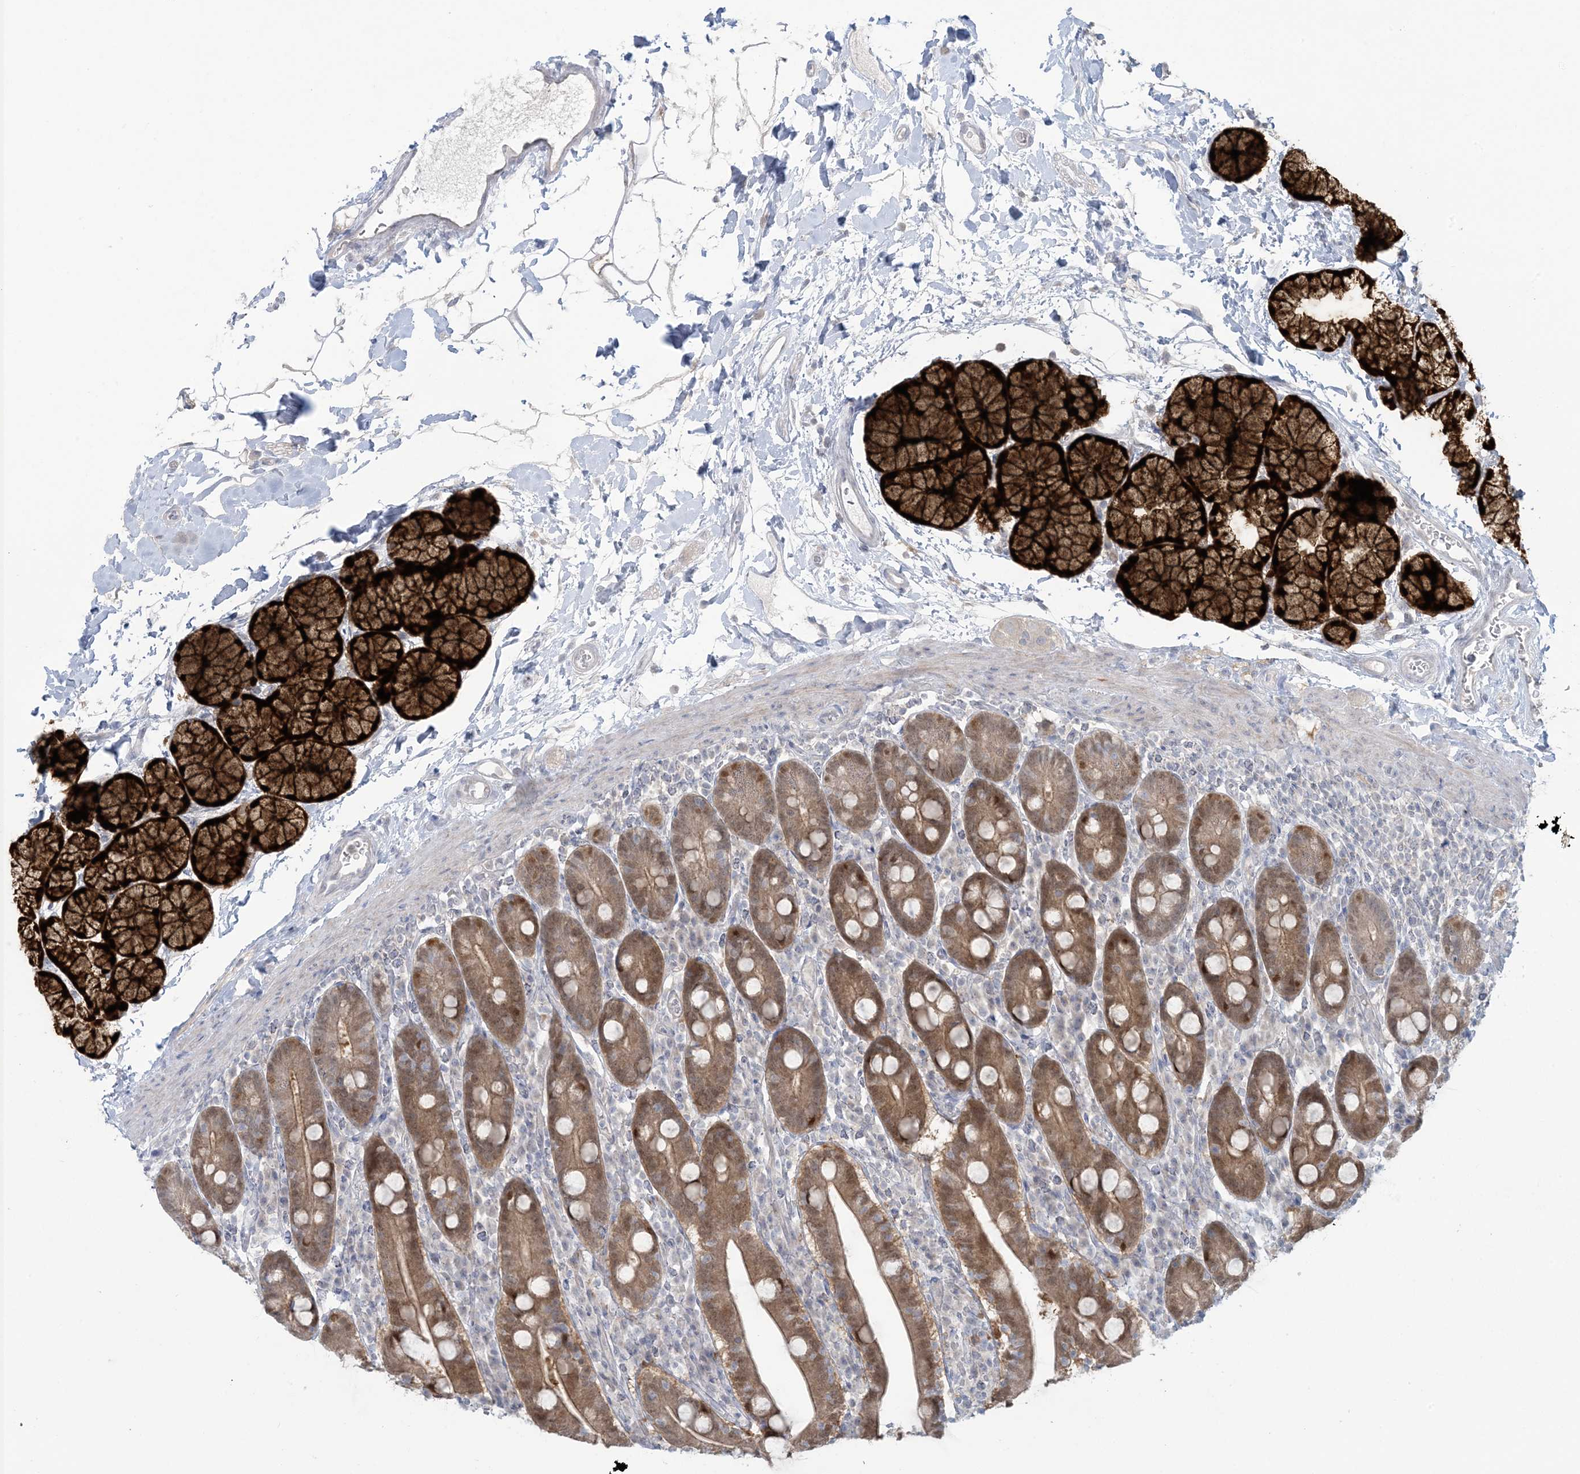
{"staining": {"intensity": "strong", "quantity": ">75%", "location": "cytoplasmic/membranous,nuclear"}, "tissue": "duodenum", "cell_type": "Glandular cells", "image_type": "normal", "snomed": [{"axis": "morphology", "description": "Normal tissue, NOS"}, {"axis": "topography", "description": "Duodenum"}], "caption": "Glandular cells exhibit strong cytoplasmic/membranous,nuclear staining in about >75% of cells in benign duodenum.", "gene": "NRBP2", "patient": {"sex": "male", "age": 35}}